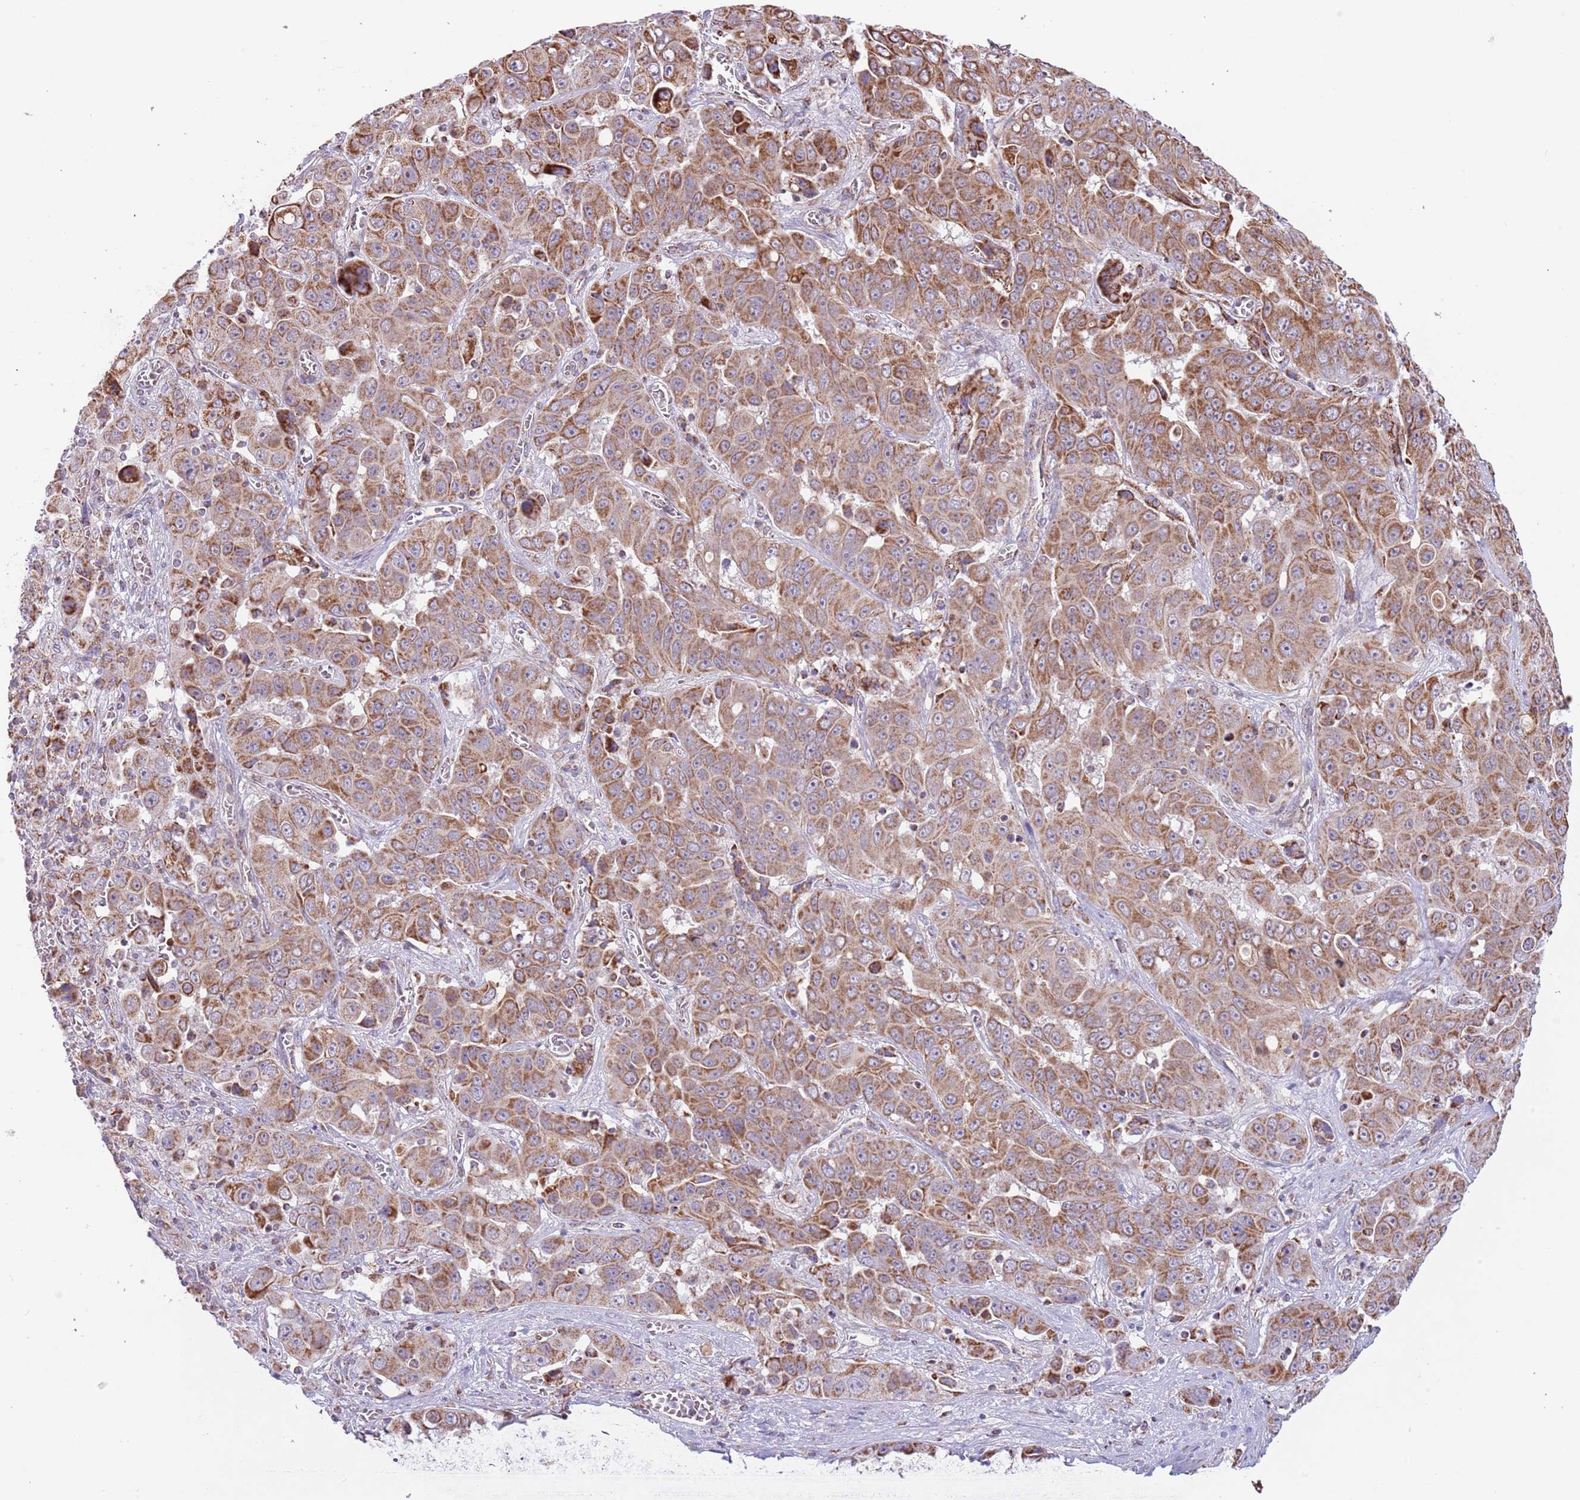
{"staining": {"intensity": "strong", "quantity": ">75%", "location": "cytoplasmic/membranous"}, "tissue": "liver cancer", "cell_type": "Tumor cells", "image_type": "cancer", "snomed": [{"axis": "morphology", "description": "Cholangiocarcinoma"}, {"axis": "topography", "description": "Liver"}], "caption": "A photomicrograph showing strong cytoplasmic/membranous expression in about >75% of tumor cells in liver cancer (cholangiocarcinoma), as visualized by brown immunohistochemical staining.", "gene": "LHX6", "patient": {"sex": "female", "age": 52}}